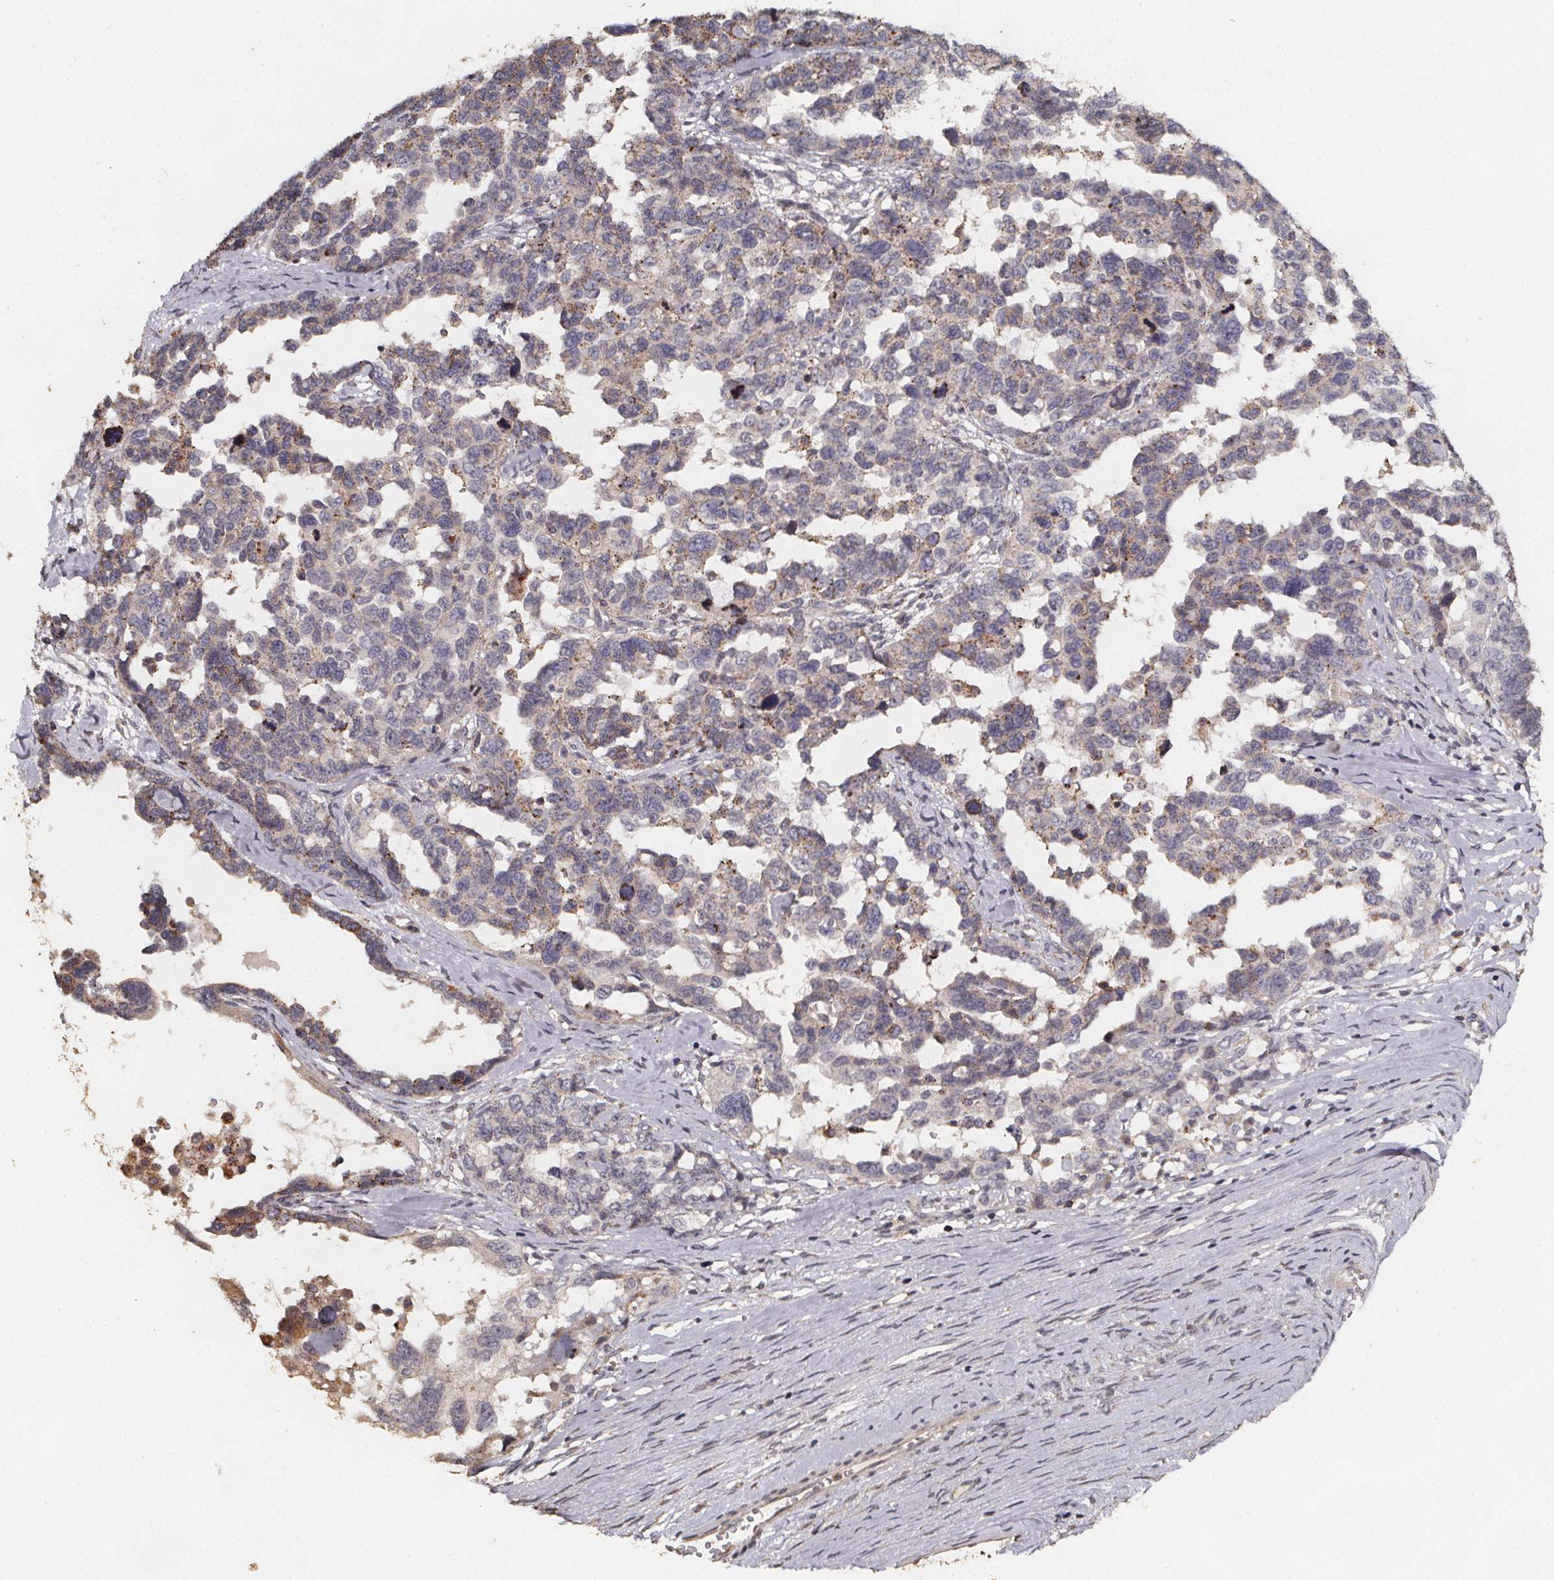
{"staining": {"intensity": "moderate", "quantity": "<25%", "location": "cytoplasmic/membranous"}, "tissue": "ovarian cancer", "cell_type": "Tumor cells", "image_type": "cancer", "snomed": [{"axis": "morphology", "description": "Cystadenocarcinoma, serous, NOS"}, {"axis": "topography", "description": "Ovary"}], "caption": "This micrograph displays serous cystadenocarcinoma (ovarian) stained with immunohistochemistry to label a protein in brown. The cytoplasmic/membranous of tumor cells show moderate positivity for the protein. Nuclei are counter-stained blue.", "gene": "ZNF879", "patient": {"sex": "female", "age": 69}}